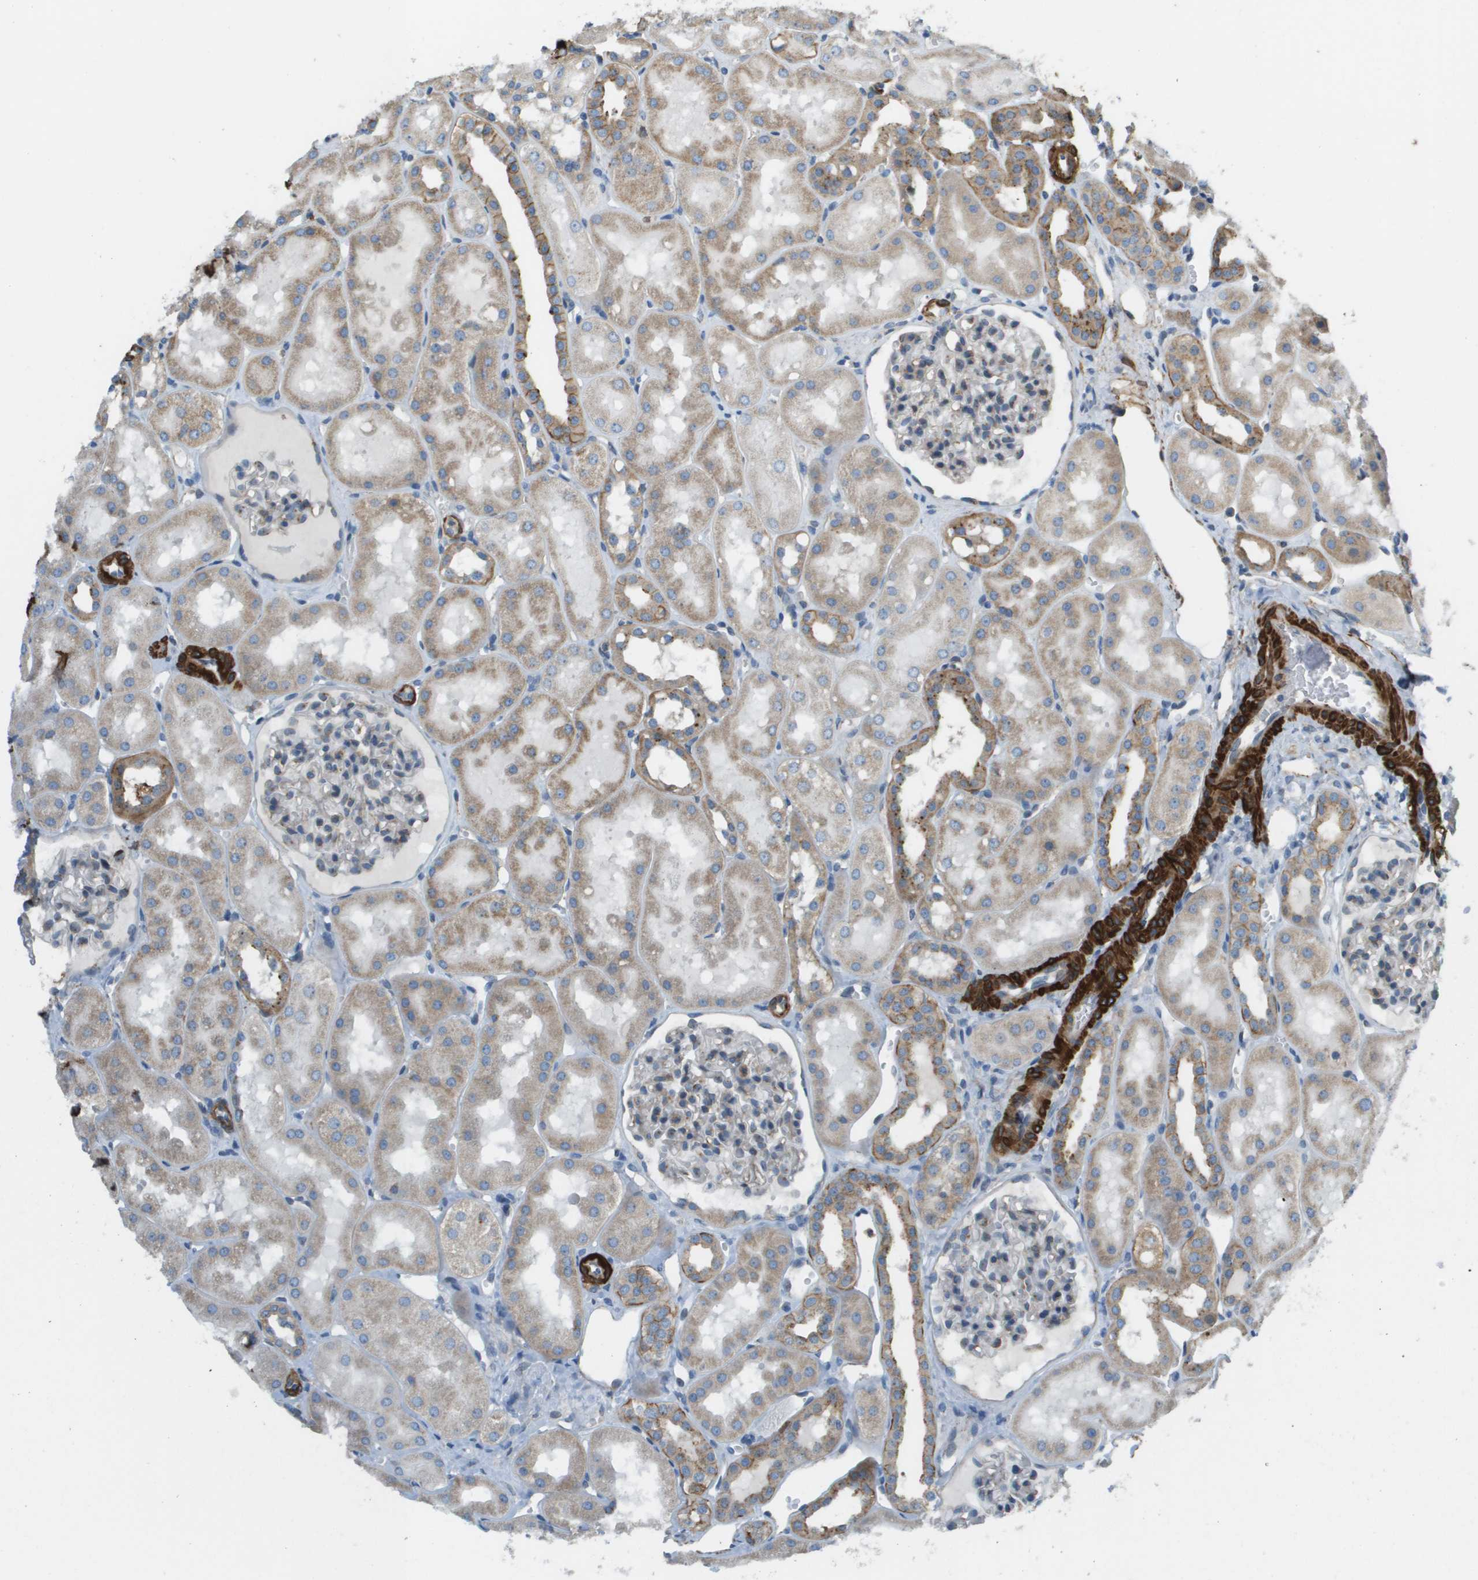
{"staining": {"intensity": "weak", "quantity": "<25%", "location": "cytoplasmic/membranous"}, "tissue": "kidney", "cell_type": "Cells in glomeruli", "image_type": "normal", "snomed": [{"axis": "morphology", "description": "Normal tissue, NOS"}, {"axis": "topography", "description": "Kidney"}, {"axis": "topography", "description": "Urinary bladder"}], "caption": "Immunohistochemistry (IHC) of unremarkable kidney exhibits no positivity in cells in glomeruli. The staining was performed using DAB (3,3'-diaminobenzidine) to visualize the protein expression in brown, while the nuclei were stained in blue with hematoxylin (Magnification: 20x).", "gene": "MYH11", "patient": {"sex": "male", "age": 16}}